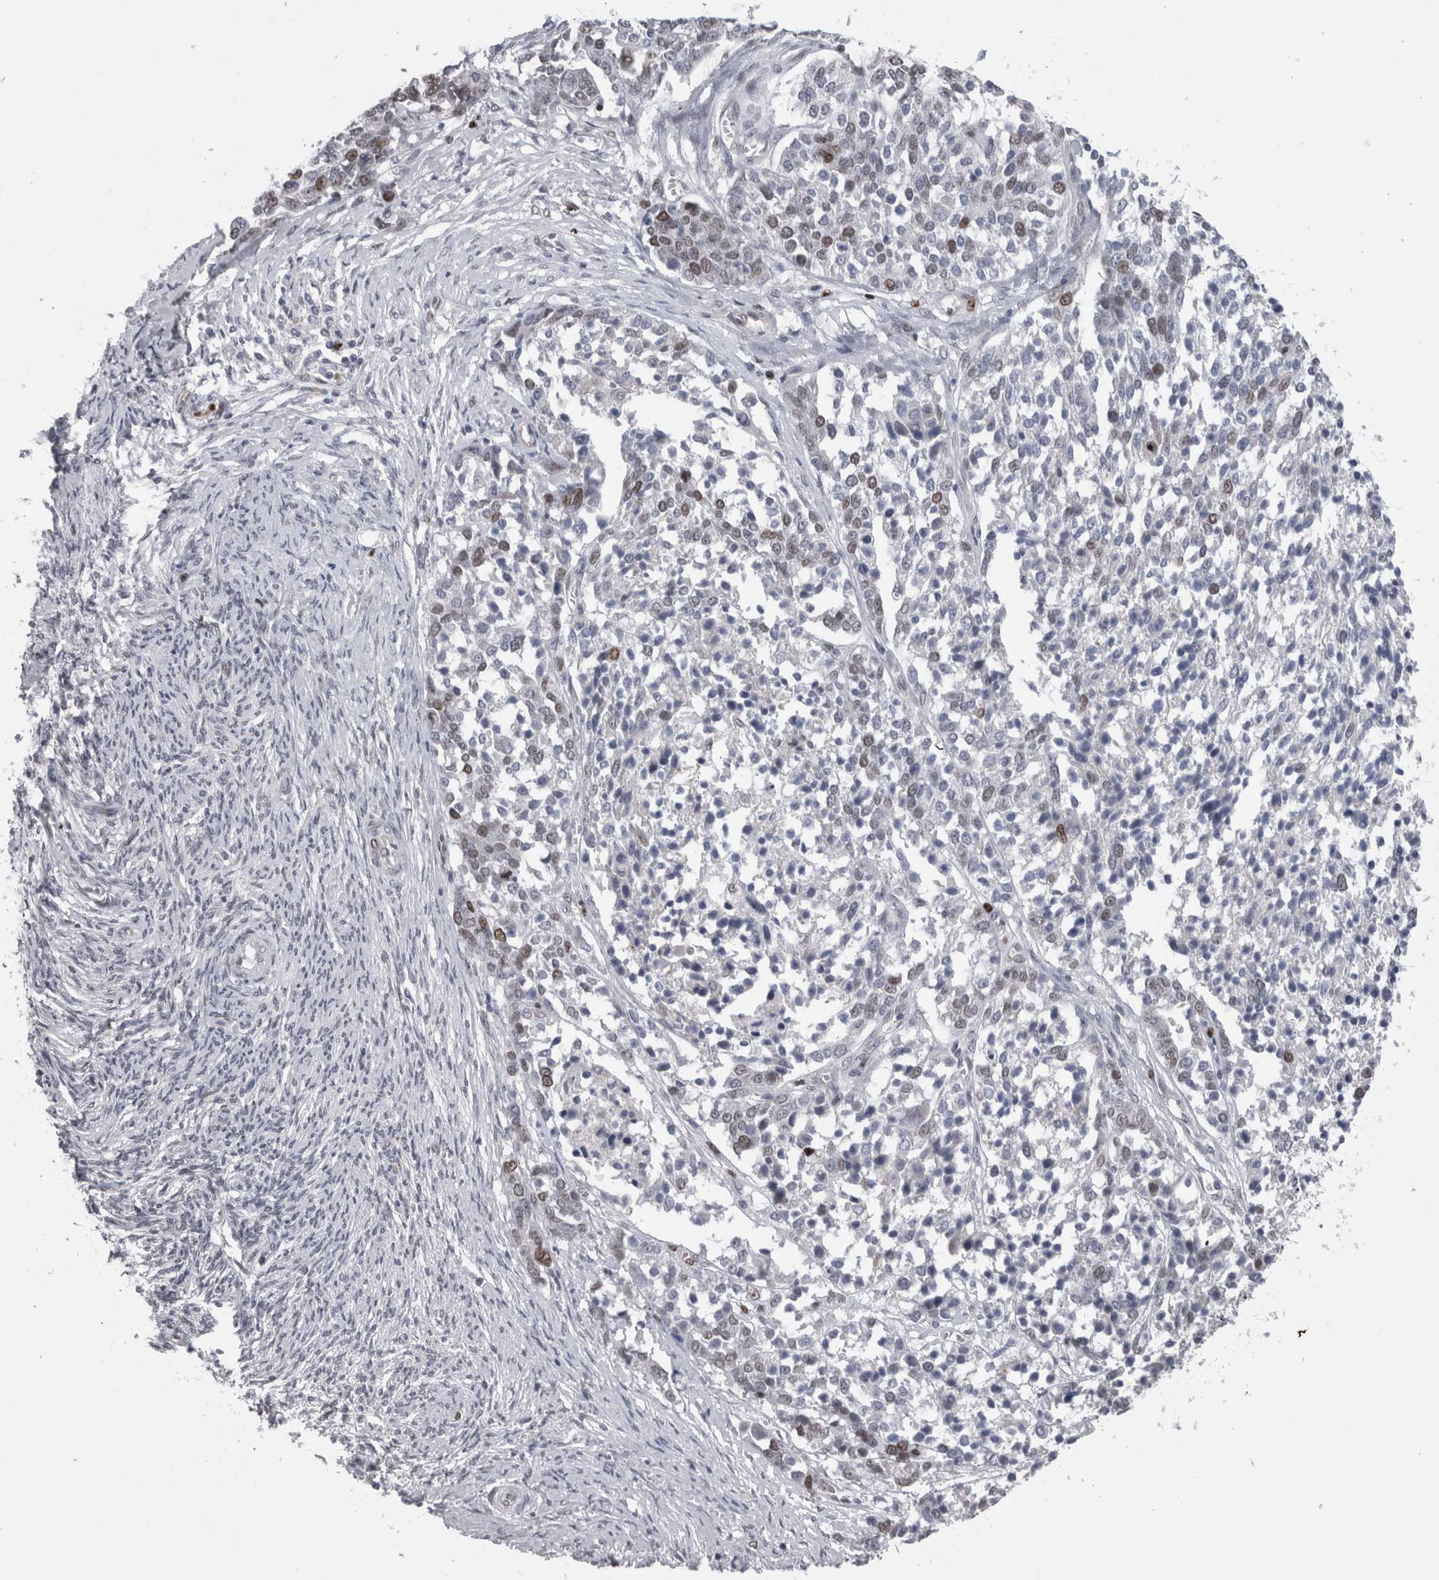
{"staining": {"intensity": "moderate", "quantity": "<25%", "location": "nuclear"}, "tissue": "ovarian cancer", "cell_type": "Tumor cells", "image_type": "cancer", "snomed": [{"axis": "morphology", "description": "Cystadenocarcinoma, serous, NOS"}, {"axis": "topography", "description": "Ovary"}], "caption": "Ovarian cancer (serous cystadenocarcinoma) tissue reveals moderate nuclear staining in about <25% of tumor cells, visualized by immunohistochemistry. Using DAB (brown) and hematoxylin (blue) stains, captured at high magnification using brightfield microscopy.", "gene": "KIF18B", "patient": {"sex": "female", "age": 44}}